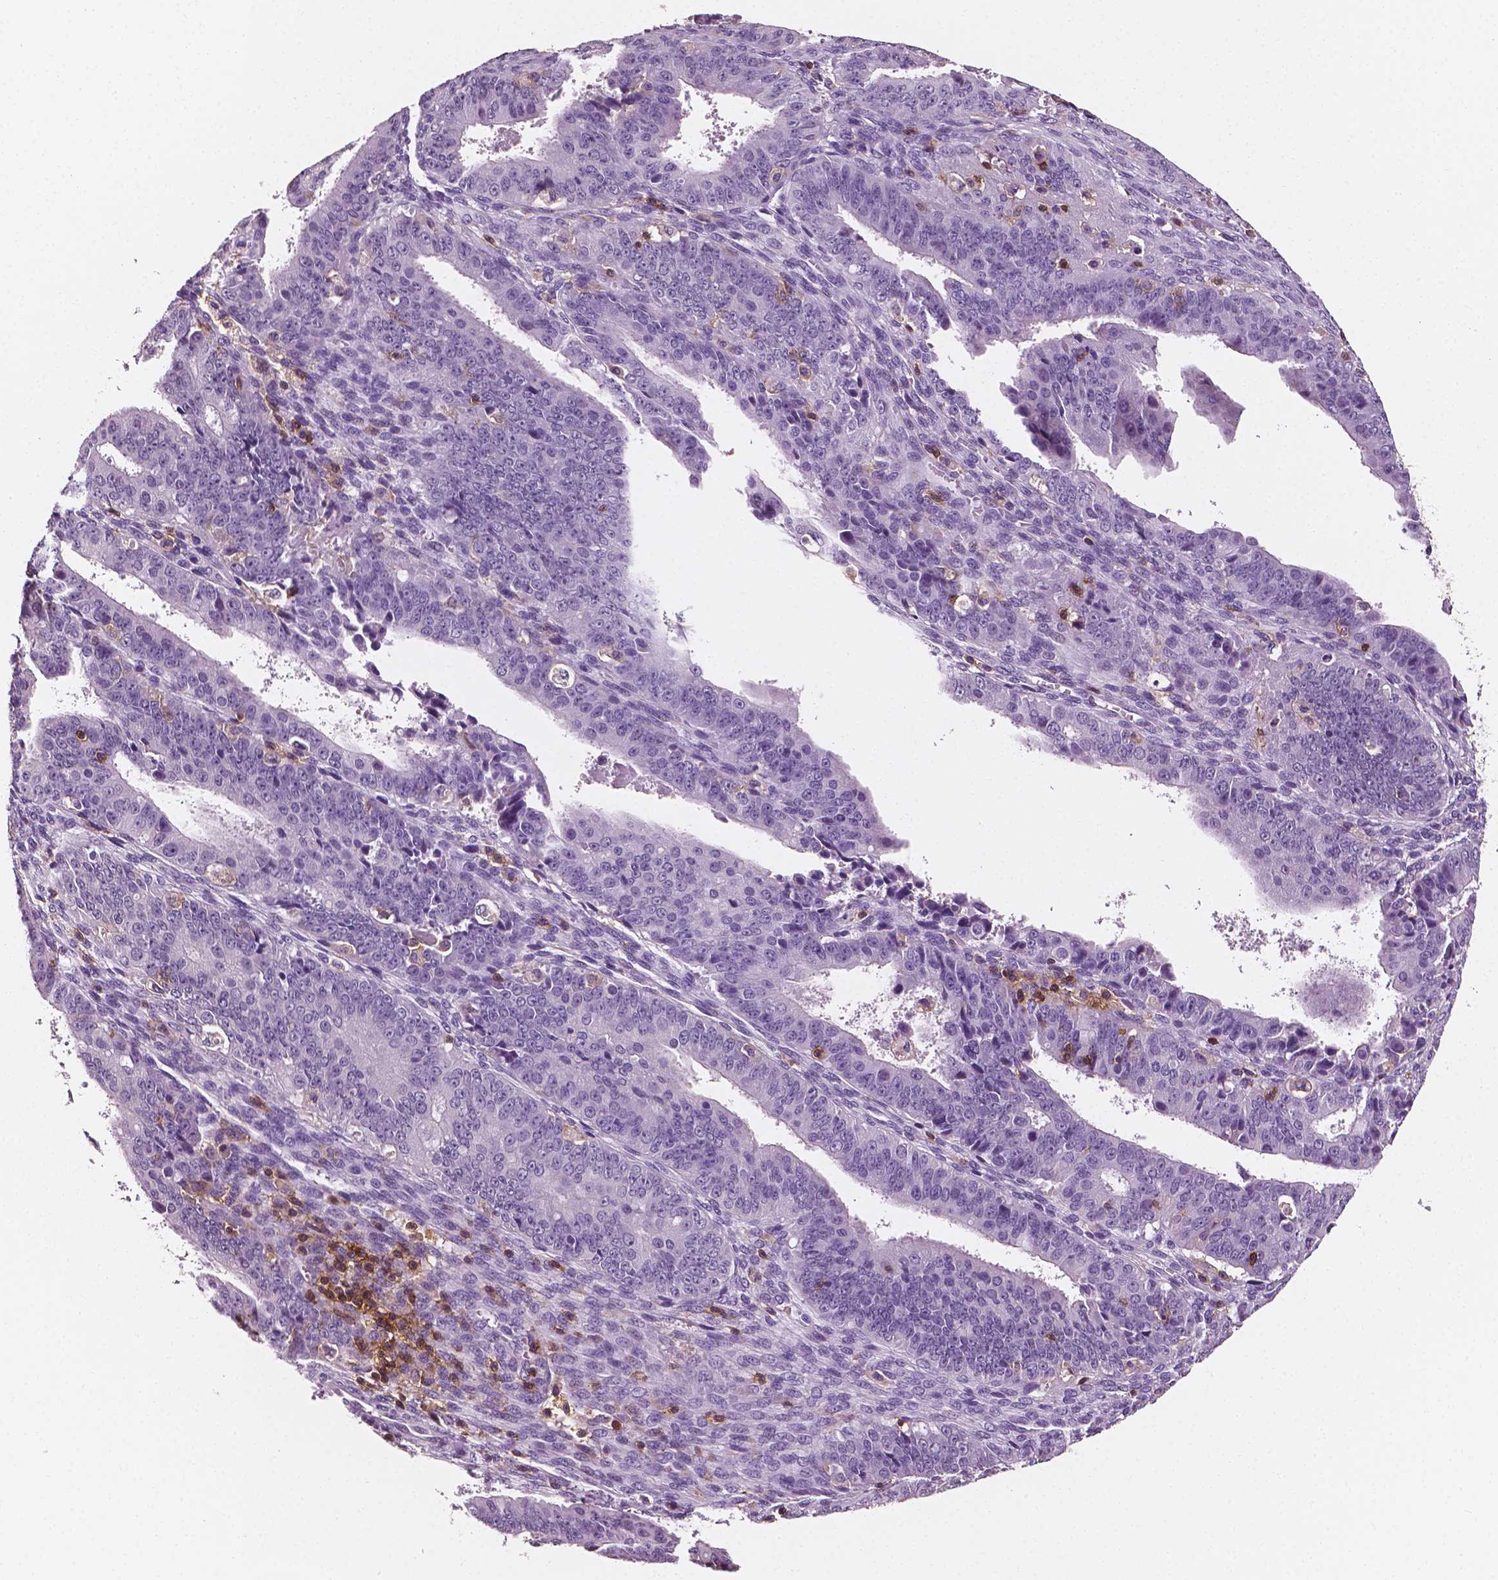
{"staining": {"intensity": "negative", "quantity": "none", "location": "none"}, "tissue": "ovarian cancer", "cell_type": "Tumor cells", "image_type": "cancer", "snomed": [{"axis": "morphology", "description": "Carcinoma, endometroid"}, {"axis": "topography", "description": "Ovary"}], "caption": "High magnification brightfield microscopy of ovarian cancer (endometroid carcinoma) stained with DAB (brown) and counterstained with hematoxylin (blue): tumor cells show no significant staining. Nuclei are stained in blue.", "gene": "PTPRC", "patient": {"sex": "female", "age": 42}}